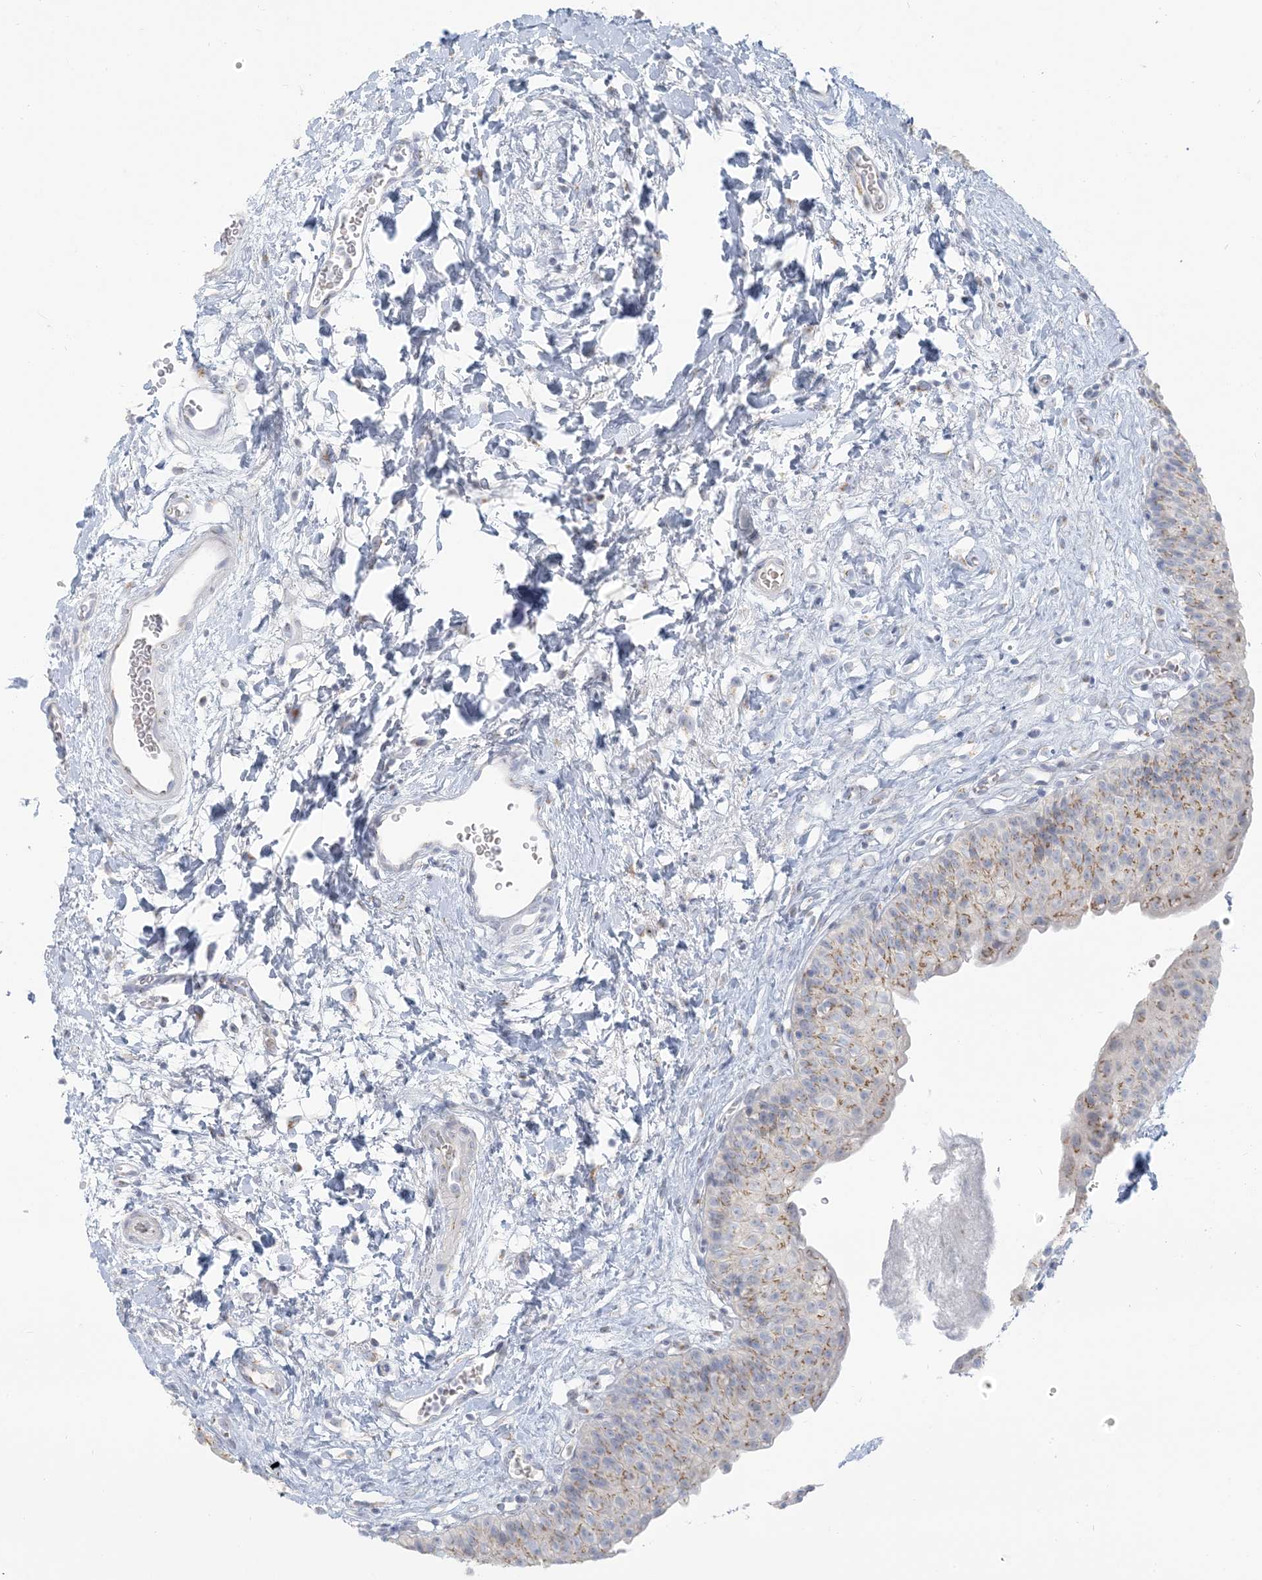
{"staining": {"intensity": "moderate", "quantity": "<25%", "location": "cytoplasmic/membranous"}, "tissue": "urinary bladder", "cell_type": "Urothelial cells", "image_type": "normal", "snomed": [{"axis": "morphology", "description": "Normal tissue, NOS"}, {"axis": "topography", "description": "Urinary bladder"}], "caption": "Brown immunohistochemical staining in normal urinary bladder reveals moderate cytoplasmic/membranous positivity in about <25% of urothelial cells. (DAB (3,3'-diaminobenzidine) IHC, brown staining for protein, blue staining for nuclei).", "gene": "SCML1", "patient": {"sex": "male", "age": 51}}